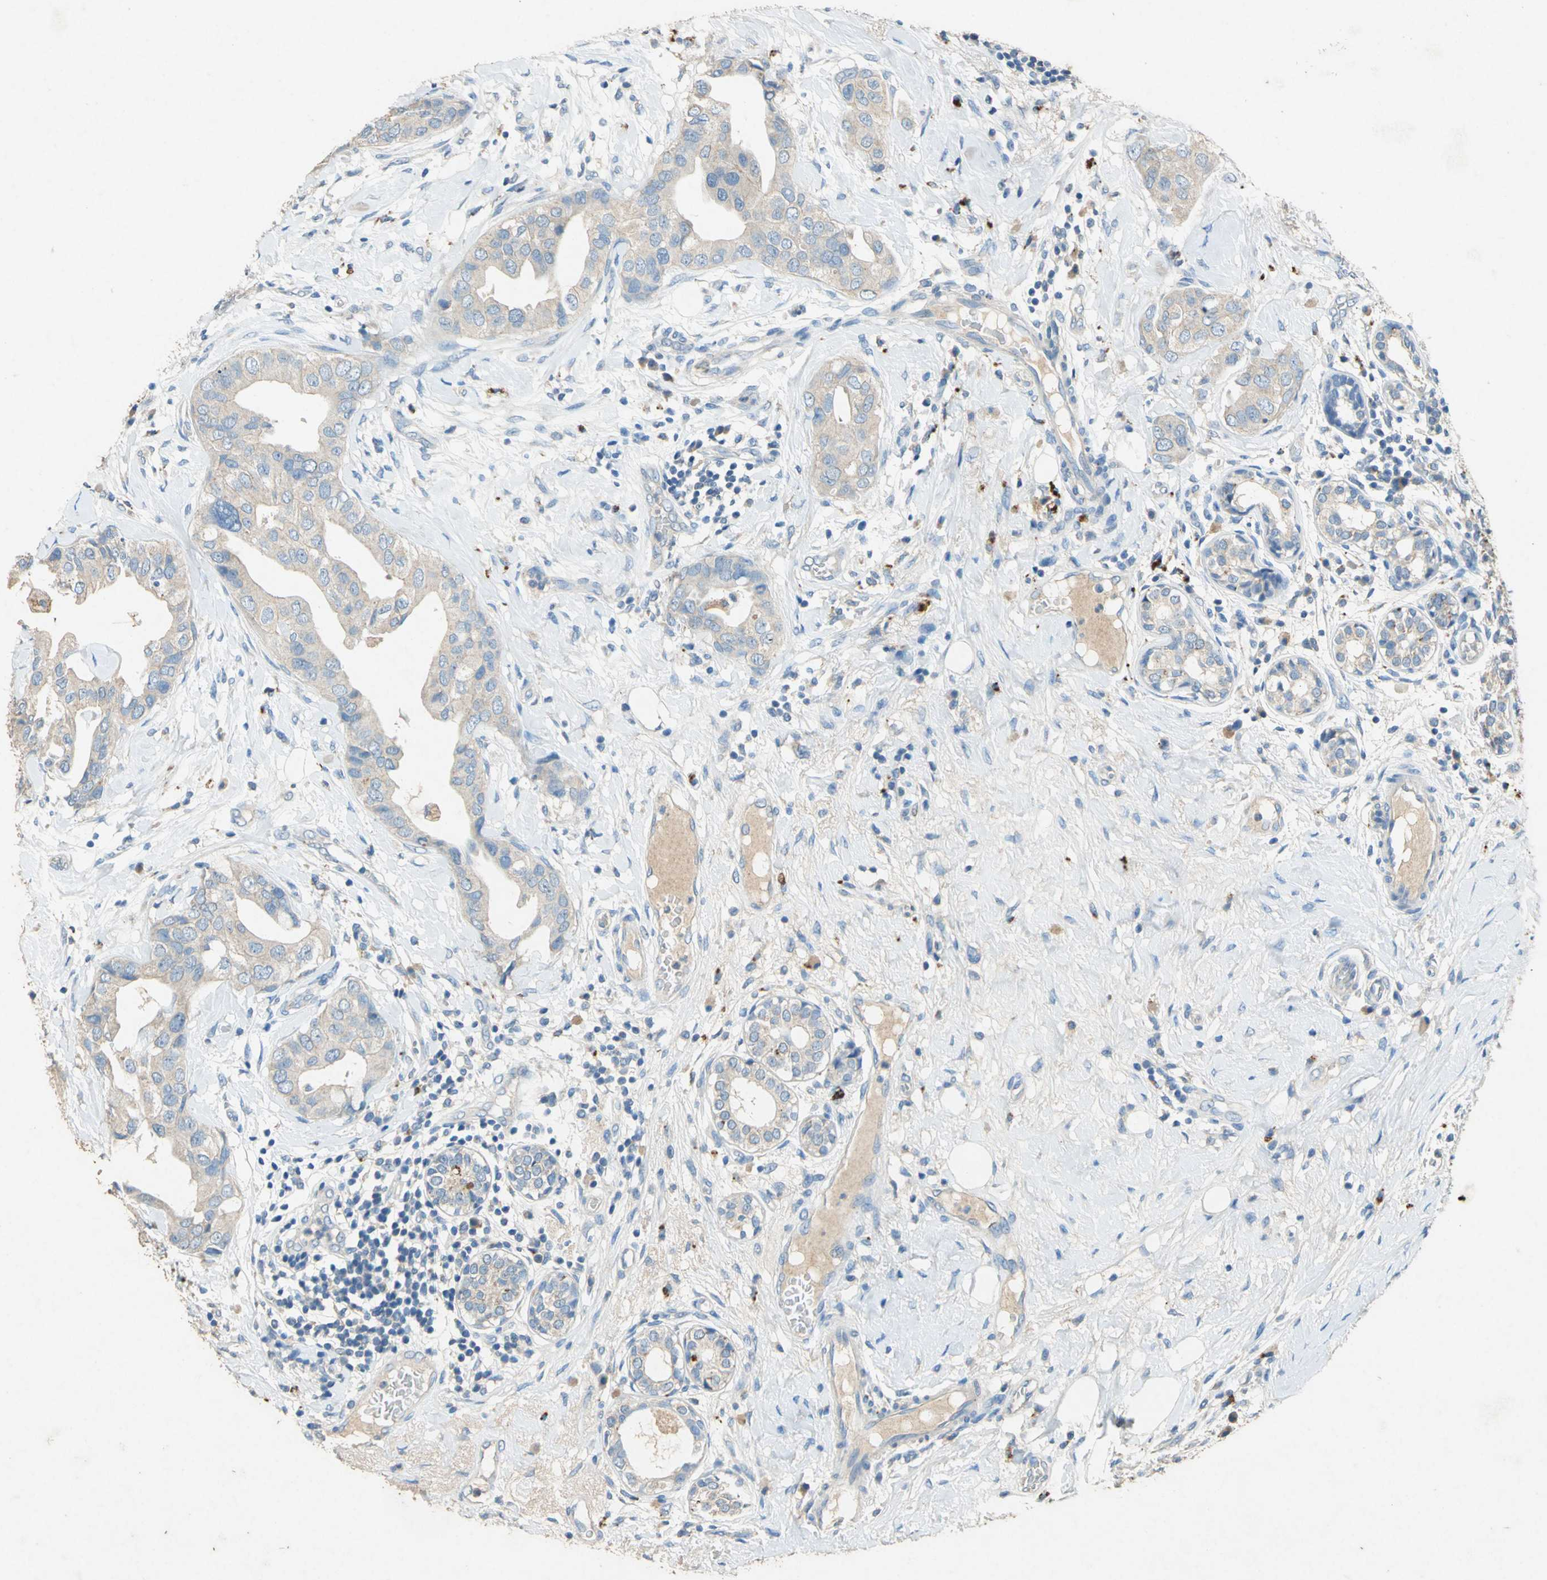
{"staining": {"intensity": "weak", "quantity": ">75%", "location": "cytoplasmic/membranous"}, "tissue": "breast cancer", "cell_type": "Tumor cells", "image_type": "cancer", "snomed": [{"axis": "morphology", "description": "Duct carcinoma"}, {"axis": "topography", "description": "Breast"}], "caption": "Infiltrating ductal carcinoma (breast) stained with a protein marker exhibits weak staining in tumor cells.", "gene": "ADAMTS5", "patient": {"sex": "female", "age": 40}}